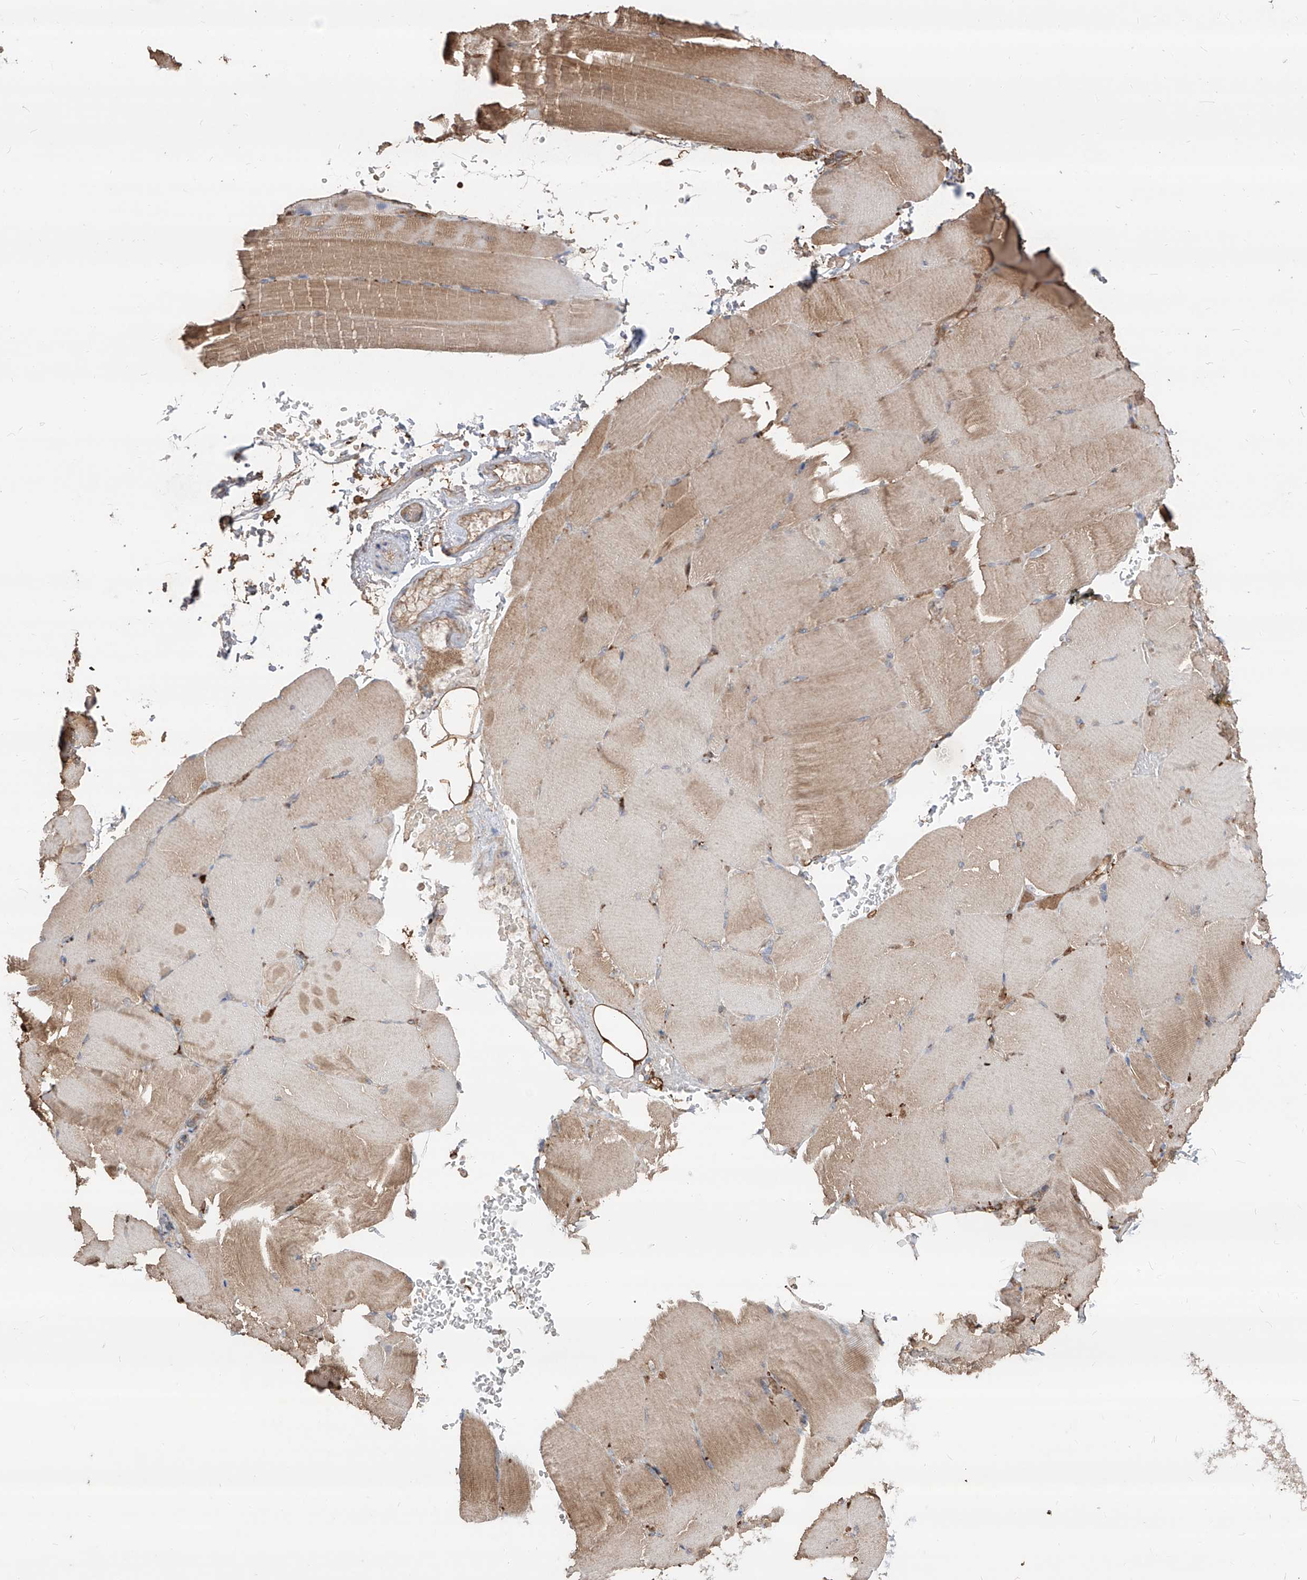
{"staining": {"intensity": "weak", "quantity": ">75%", "location": "cytoplasmic/membranous"}, "tissue": "skeletal muscle", "cell_type": "Myocytes", "image_type": "normal", "snomed": [{"axis": "morphology", "description": "Normal tissue, NOS"}, {"axis": "topography", "description": "Skeletal muscle"}, {"axis": "topography", "description": "Parathyroid gland"}], "caption": "Approximately >75% of myocytes in unremarkable human skeletal muscle reveal weak cytoplasmic/membranous protein staining as visualized by brown immunohistochemical staining.", "gene": "EDN1", "patient": {"sex": "female", "age": 37}}